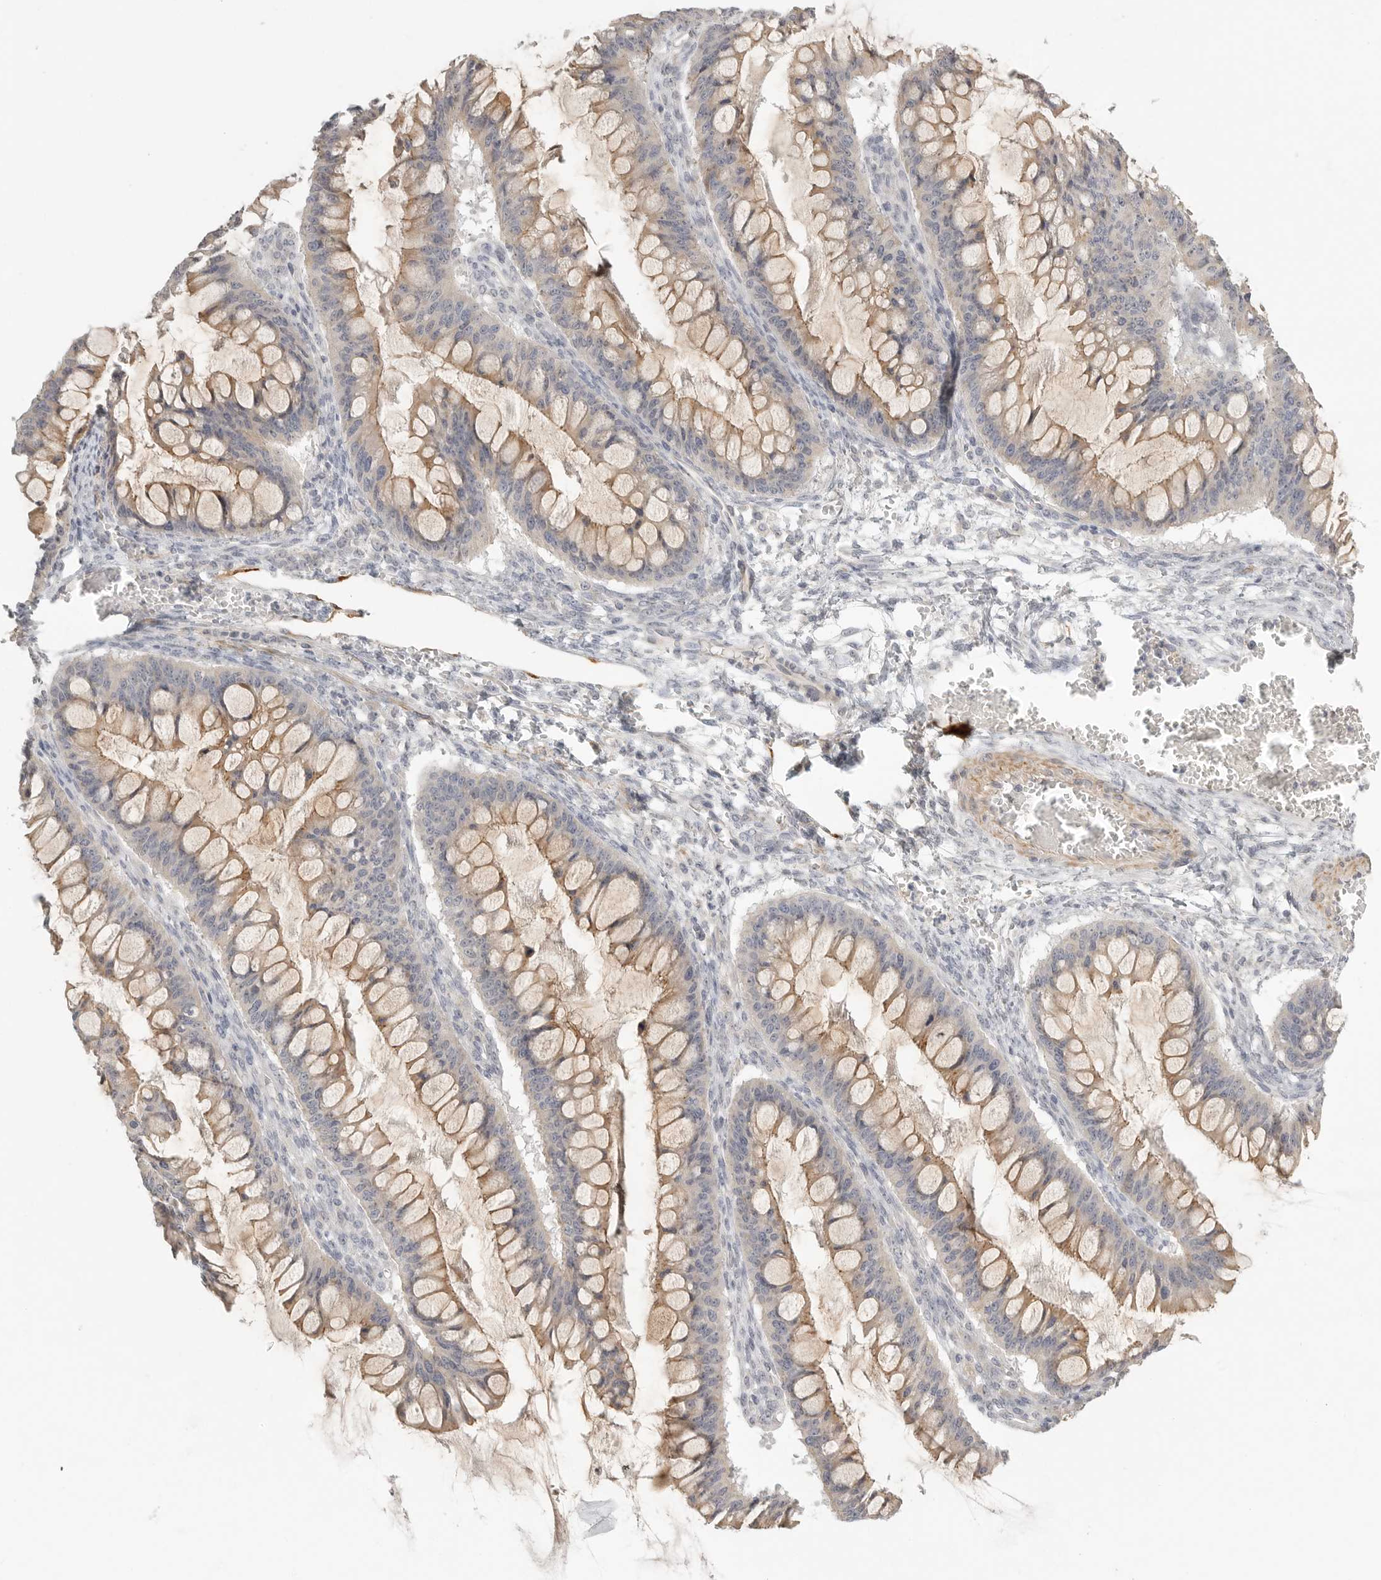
{"staining": {"intensity": "weak", "quantity": ">75%", "location": "cytoplasmic/membranous"}, "tissue": "ovarian cancer", "cell_type": "Tumor cells", "image_type": "cancer", "snomed": [{"axis": "morphology", "description": "Cystadenocarcinoma, mucinous, NOS"}, {"axis": "topography", "description": "Ovary"}], "caption": "This micrograph demonstrates ovarian cancer (mucinous cystadenocarcinoma) stained with immunohistochemistry (IHC) to label a protein in brown. The cytoplasmic/membranous of tumor cells show weak positivity for the protein. Nuclei are counter-stained blue.", "gene": "STAB2", "patient": {"sex": "female", "age": 73}}